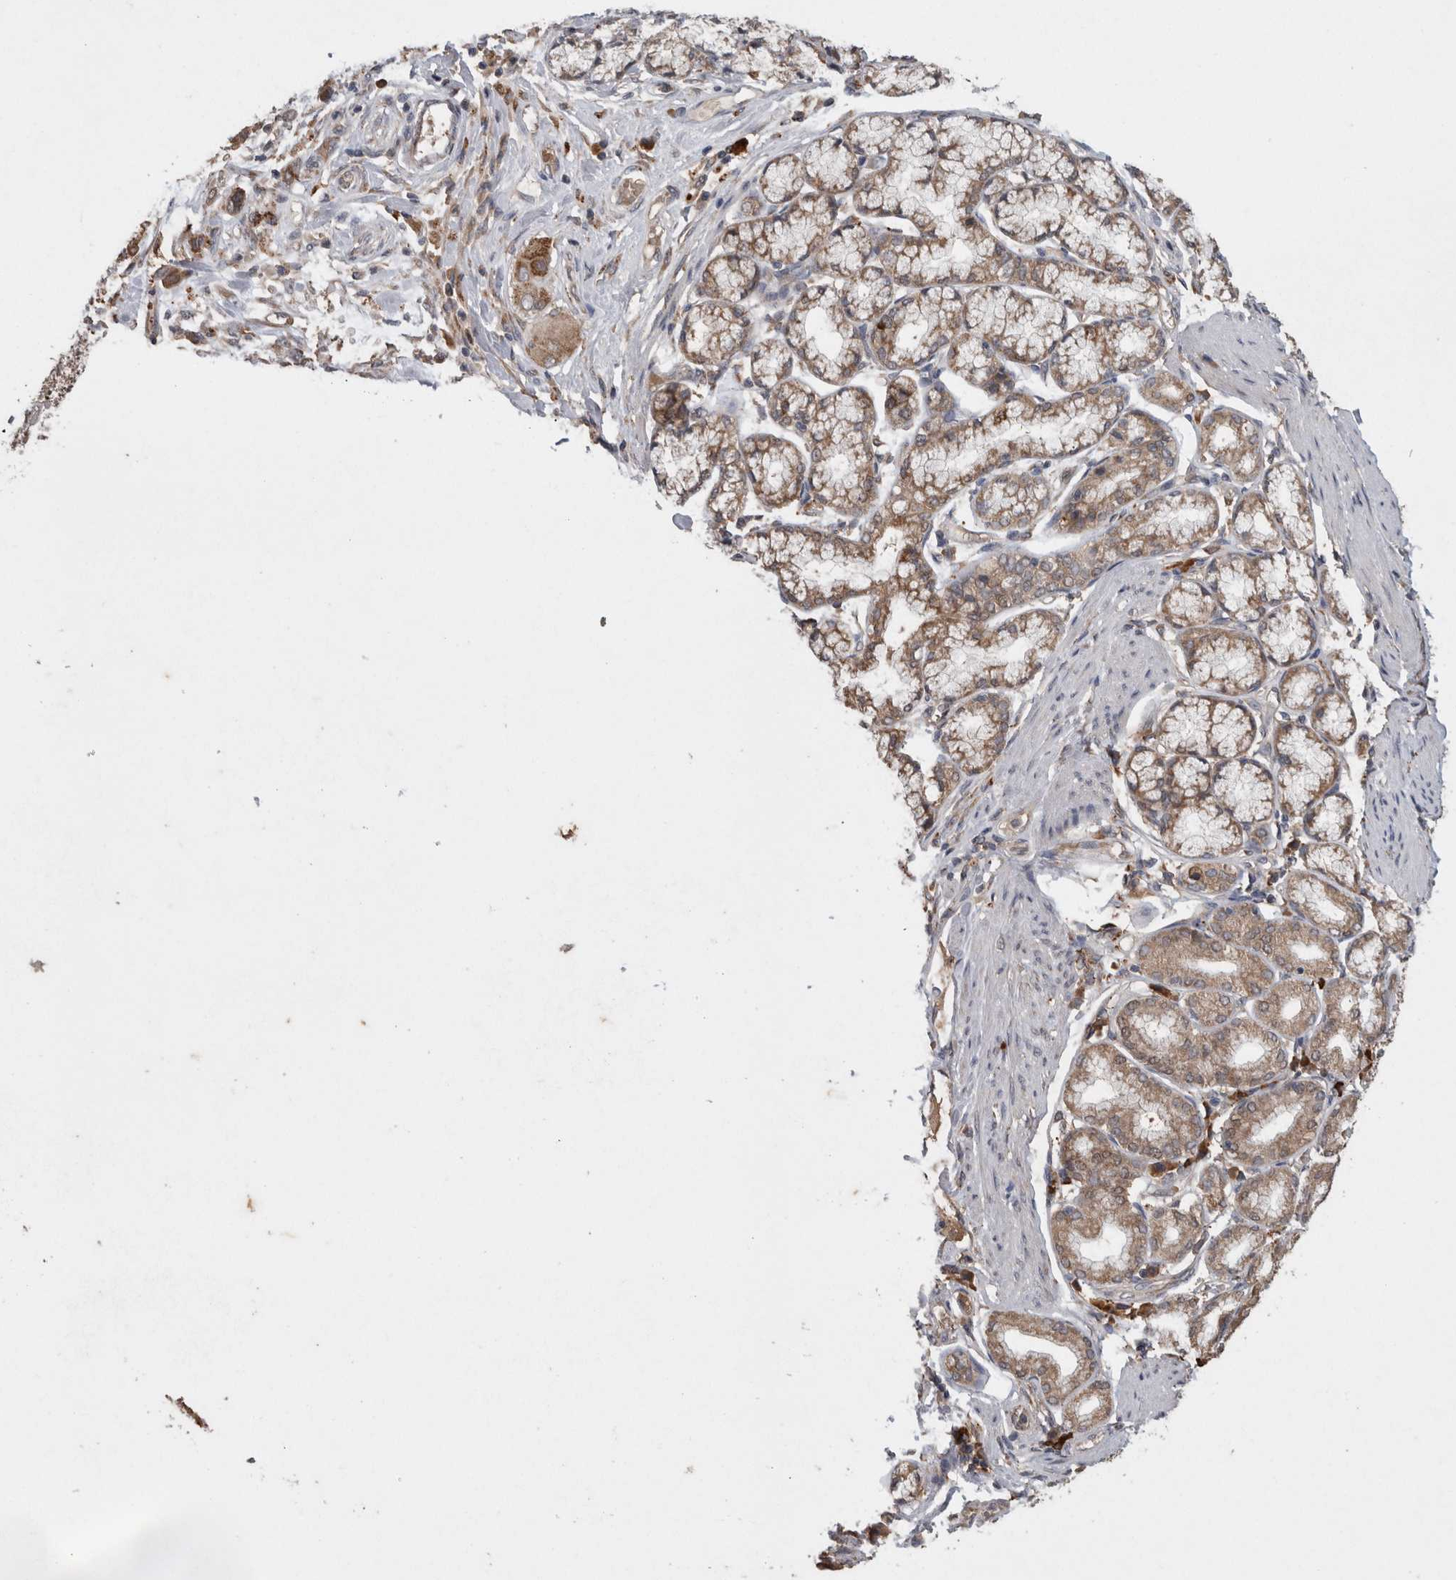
{"staining": {"intensity": "moderate", "quantity": ">75%", "location": "cytoplasmic/membranous"}, "tissue": "pancreatic cancer", "cell_type": "Tumor cells", "image_type": "cancer", "snomed": [{"axis": "morphology", "description": "Adenocarcinoma, NOS"}, {"axis": "morphology", "description": "Adenocarcinoma, metastatic, NOS"}, {"axis": "topography", "description": "Lymph node"}, {"axis": "topography", "description": "Pancreas"}, {"axis": "topography", "description": "Duodenum"}], "caption": "Pancreatic metastatic adenocarcinoma stained for a protein (brown) displays moderate cytoplasmic/membranous positive staining in approximately >75% of tumor cells.", "gene": "ADGRL3", "patient": {"sex": "female", "age": 64}}